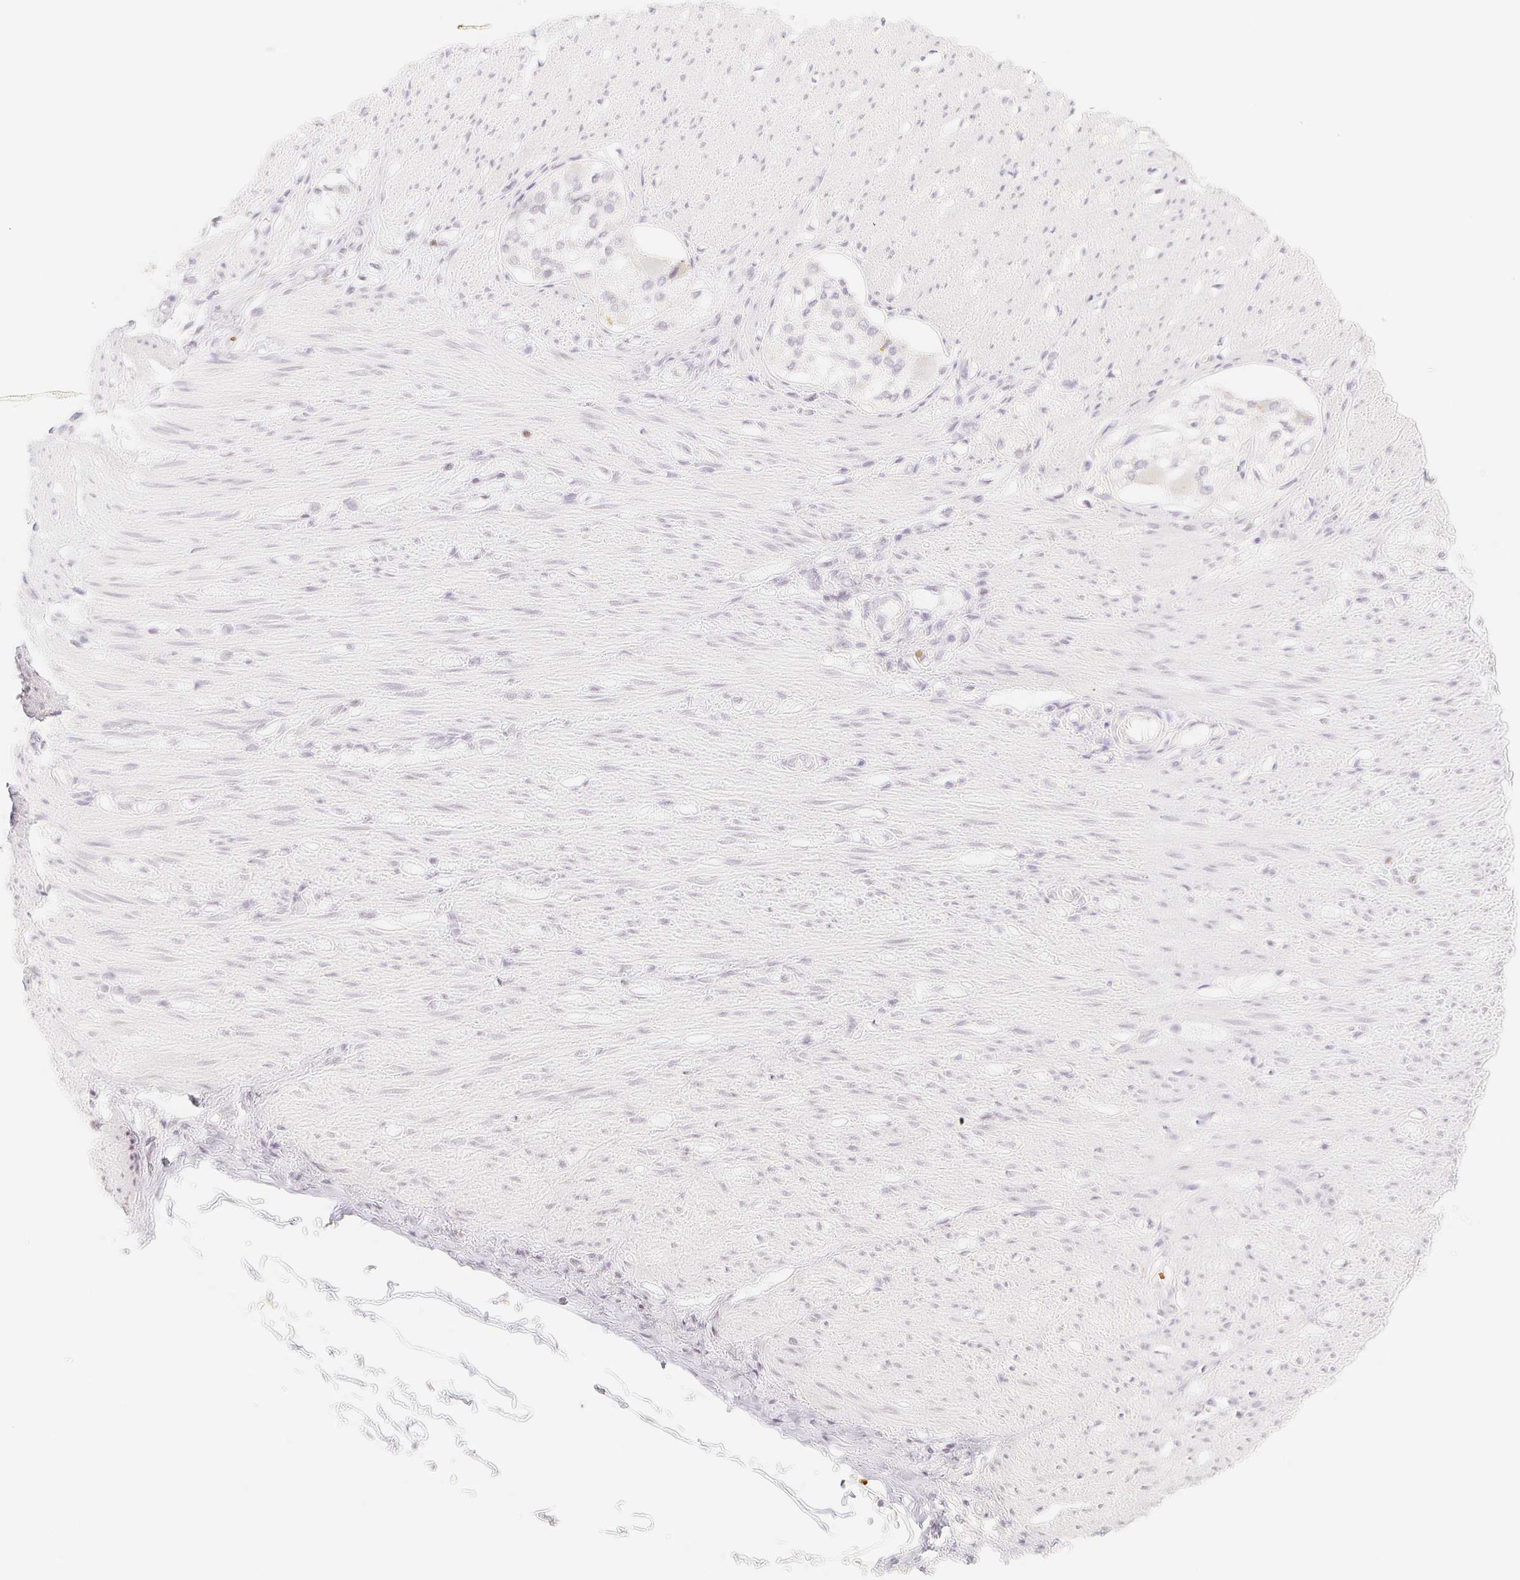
{"staining": {"intensity": "negative", "quantity": "none", "location": "none"}, "tissue": "adipose tissue", "cell_type": "Adipocytes", "image_type": "normal", "snomed": [{"axis": "morphology", "description": "Normal tissue, NOS"}, {"axis": "morphology", "description": "Adenocarcinoma, NOS"}, {"axis": "topography", "description": "Colon"}, {"axis": "topography", "description": "Peripheral nerve tissue"}], "caption": "IHC micrograph of unremarkable adipose tissue stained for a protein (brown), which demonstrates no positivity in adipocytes.", "gene": "PADI4", "patient": {"sex": "male", "age": 14}}